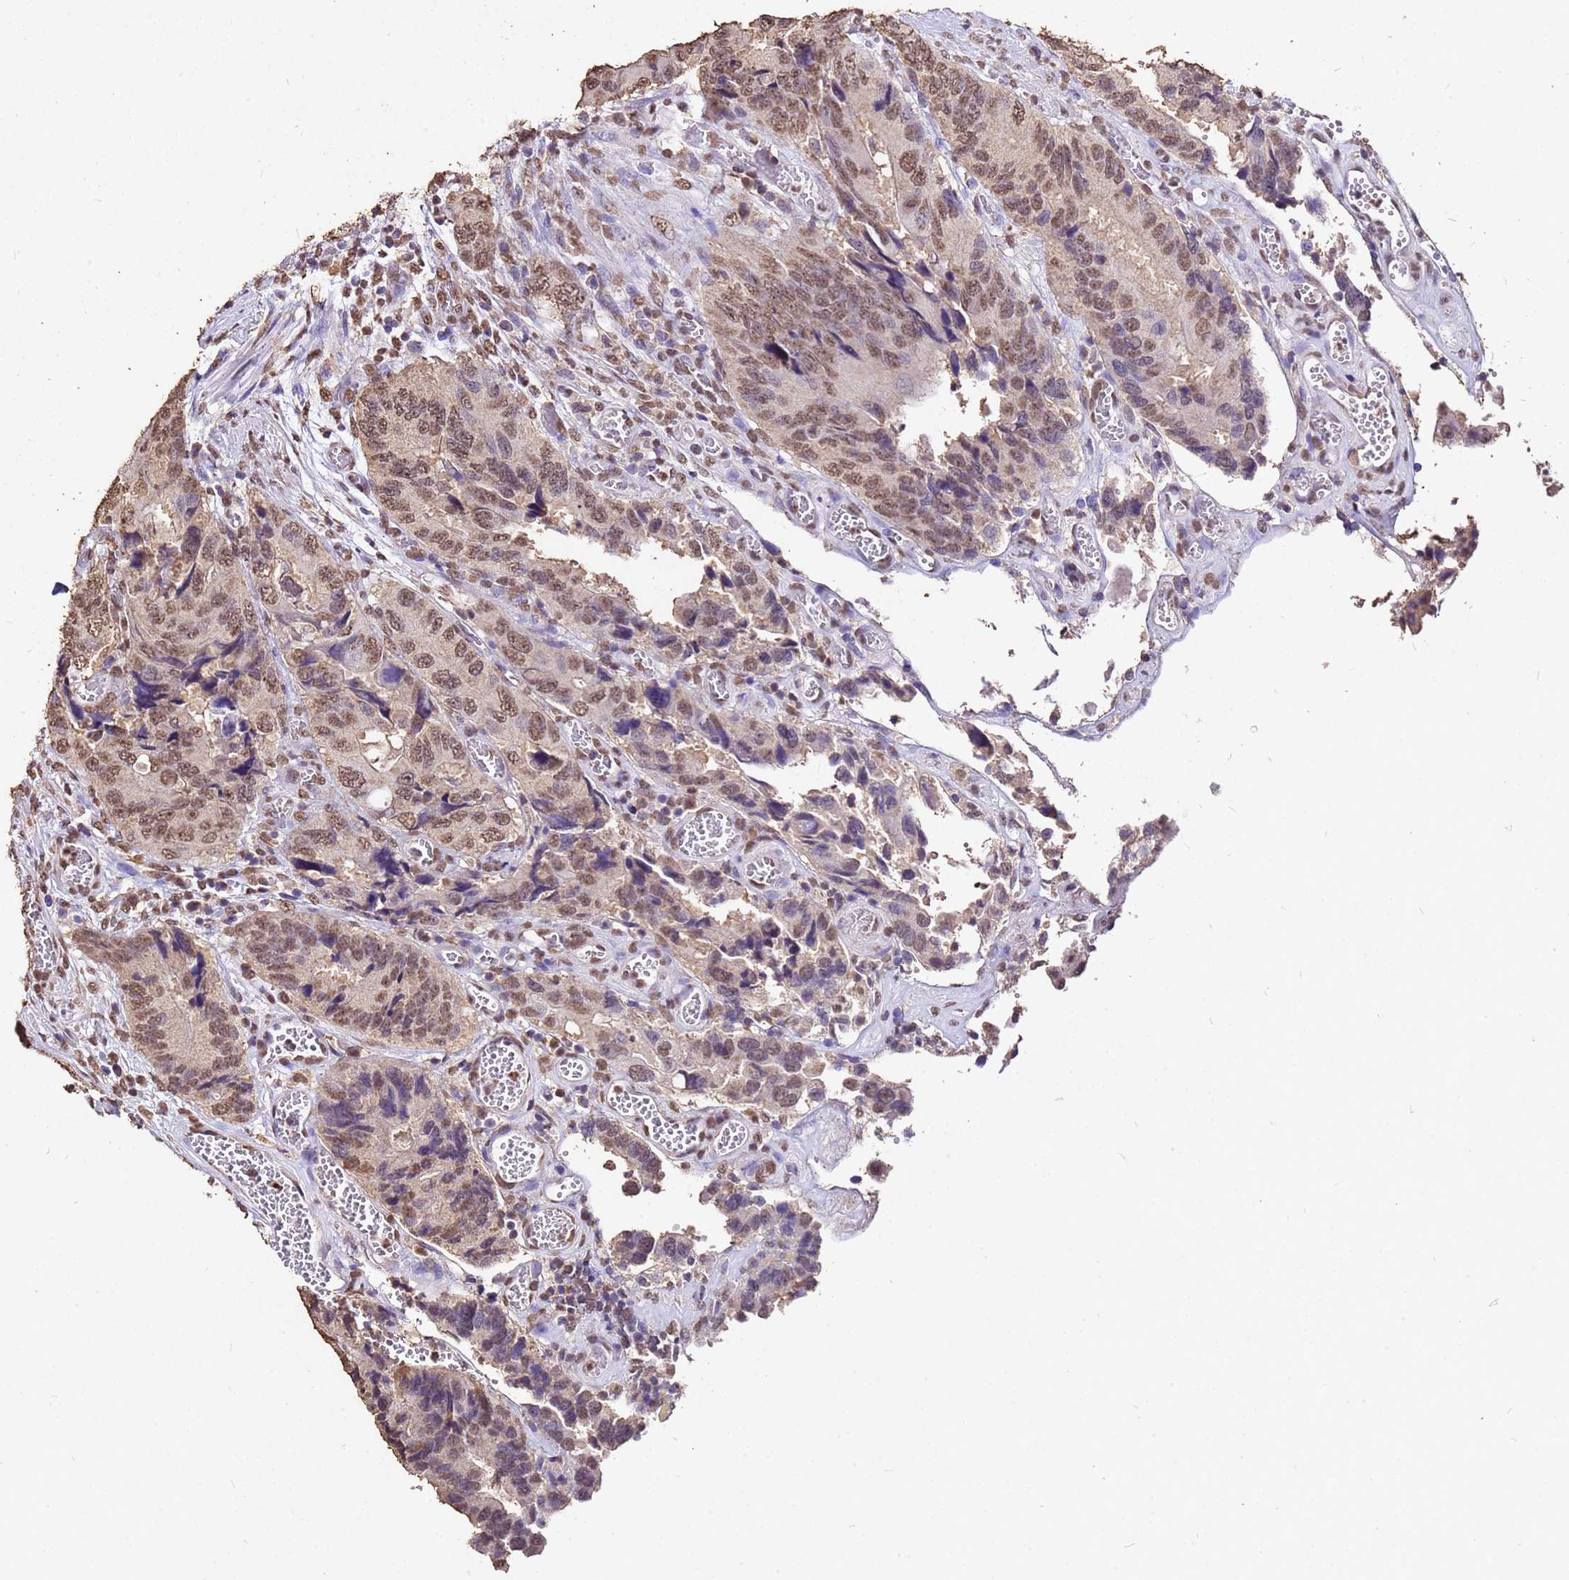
{"staining": {"intensity": "moderate", "quantity": ">75%", "location": "nuclear"}, "tissue": "colorectal cancer", "cell_type": "Tumor cells", "image_type": "cancer", "snomed": [{"axis": "morphology", "description": "Adenocarcinoma, NOS"}, {"axis": "topography", "description": "Colon"}], "caption": "Protein expression analysis of colorectal cancer exhibits moderate nuclear positivity in about >75% of tumor cells. Nuclei are stained in blue.", "gene": "MYOCD", "patient": {"sex": "male", "age": 84}}